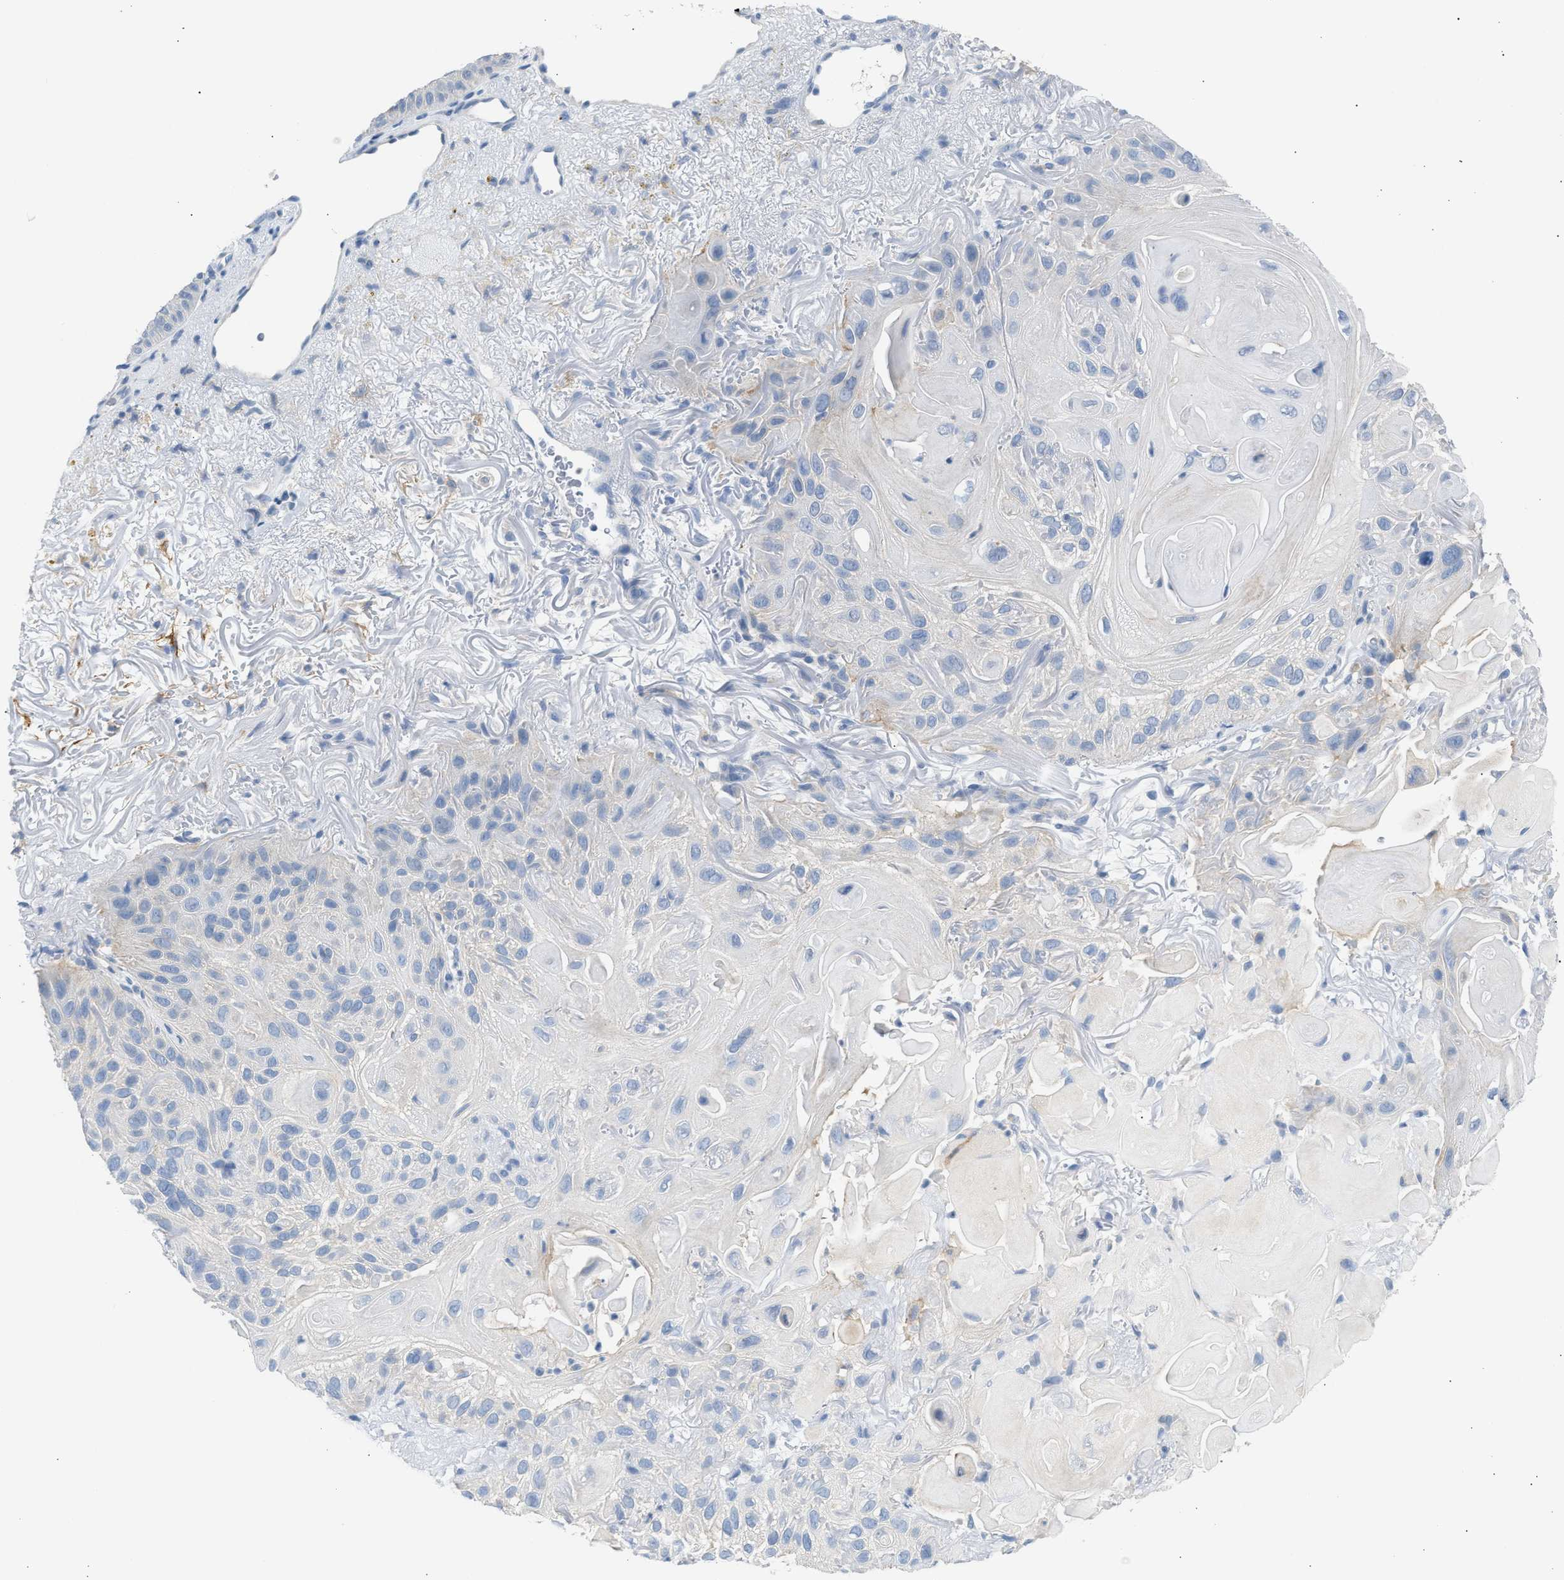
{"staining": {"intensity": "negative", "quantity": "none", "location": "none"}, "tissue": "skin cancer", "cell_type": "Tumor cells", "image_type": "cancer", "snomed": [{"axis": "morphology", "description": "Squamous cell carcinoma, NOS"}, {"axis": "topography", "description": "Skin"}], "caption": "Histopathology image shows no significant protein positivity in tumor cells of skin squamous cell carcinoma. (DAB immunohistochemistry, high magnification).", "gene": "ERBB2", "patient": {"sex": "female", "age": 77}}